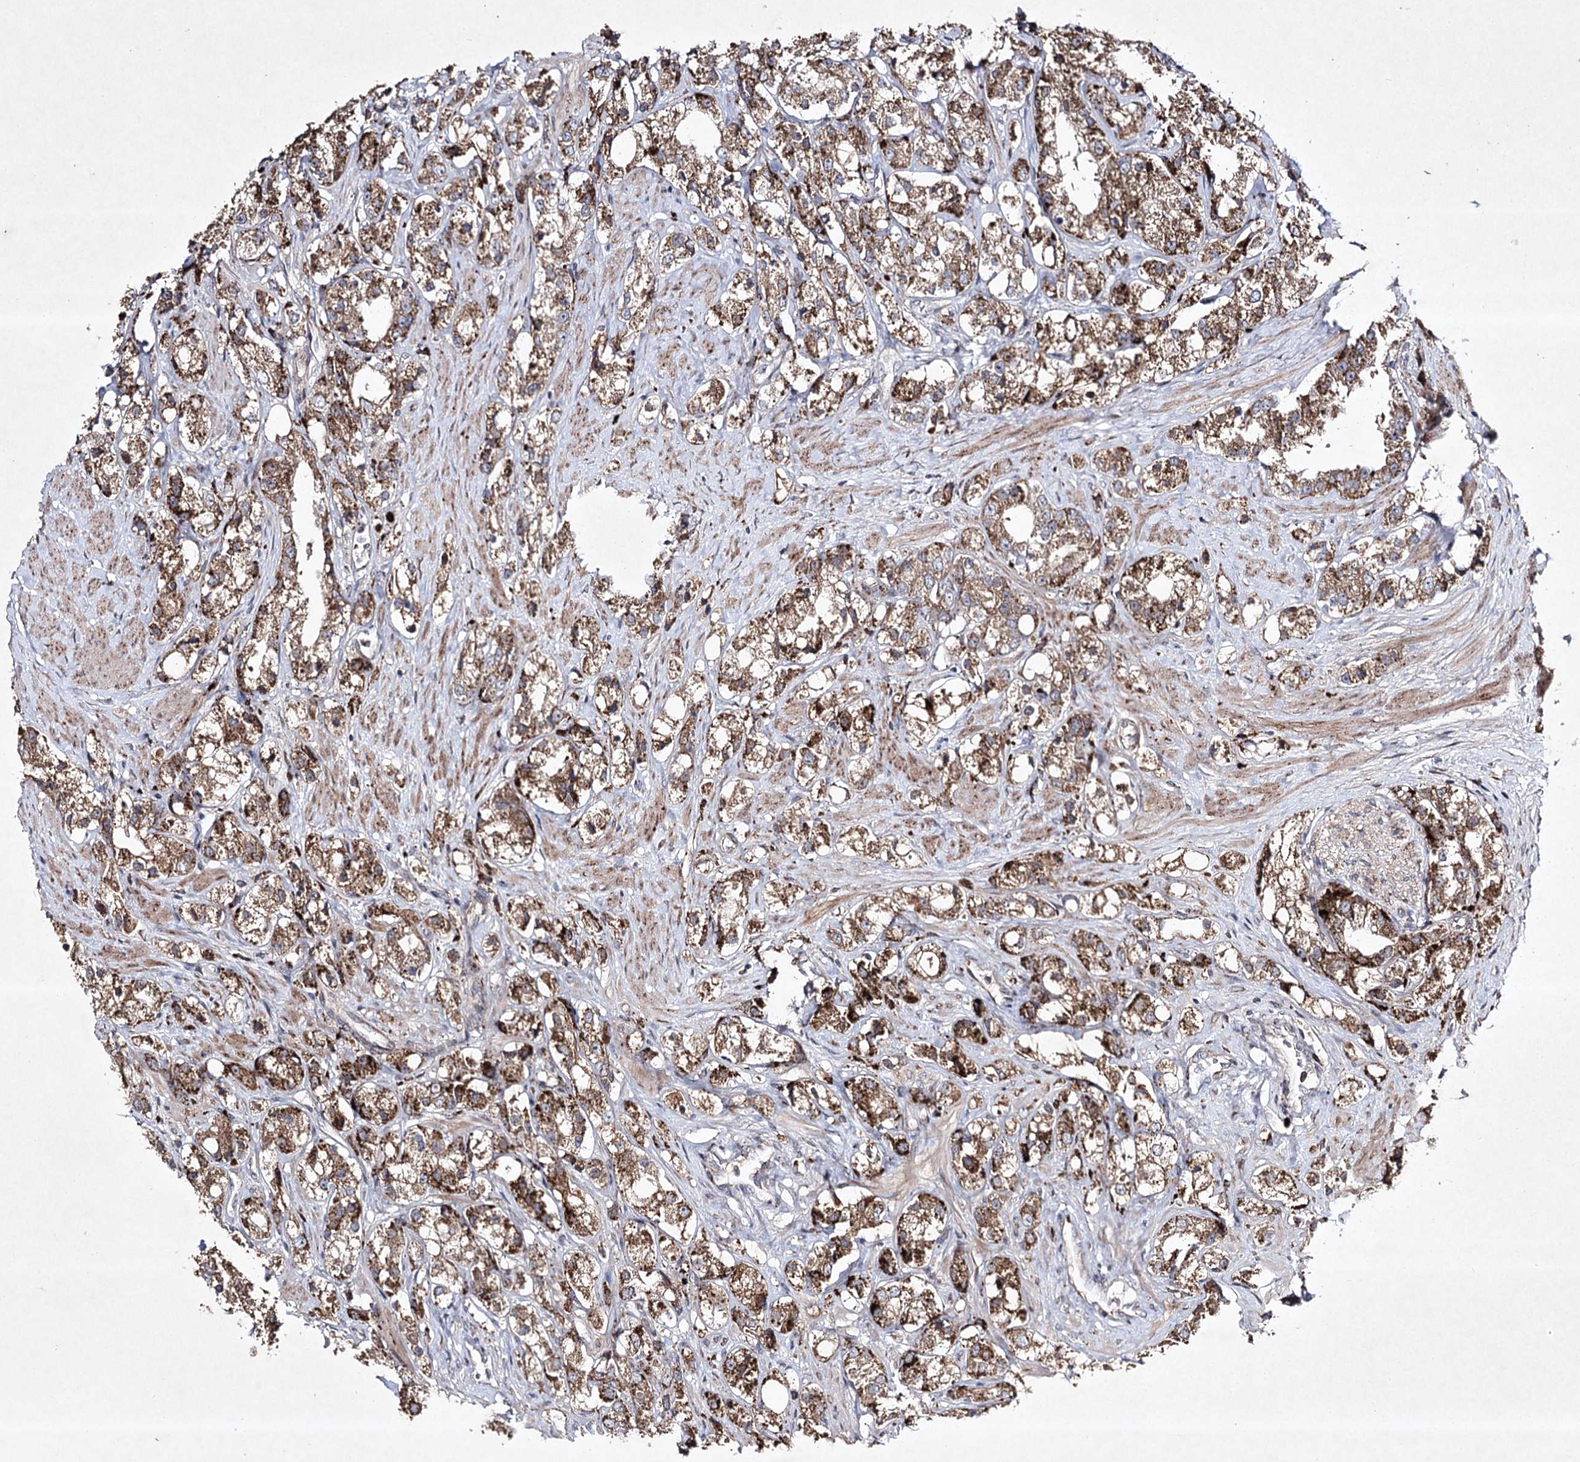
{"staining": {"intensity": "moderate", "quantity": ">75%", "location": "cytoplasmic/membranous"}, "tissue": "prostate cancer", "cell_type": "Tumor cells", "image_type": "cancer", "snomed": [{"axis": "morphology", "description": "Adenocarcinoma, NOS"}, {"axis": "topography", "description": "Prostate"}], "caption": "A brown stain labels moderate cytoplasmic/membranous positivity of a protein in human prostate cancer tumor cells. The staining is performed using DAB (3,3'-diaminobenzidine) brown chromogen to label protein expression. The nuclei are counter-stained blue using hematoxylin.", "gene": "ALG9", "patient": {"sex": "male", "age": 79}}